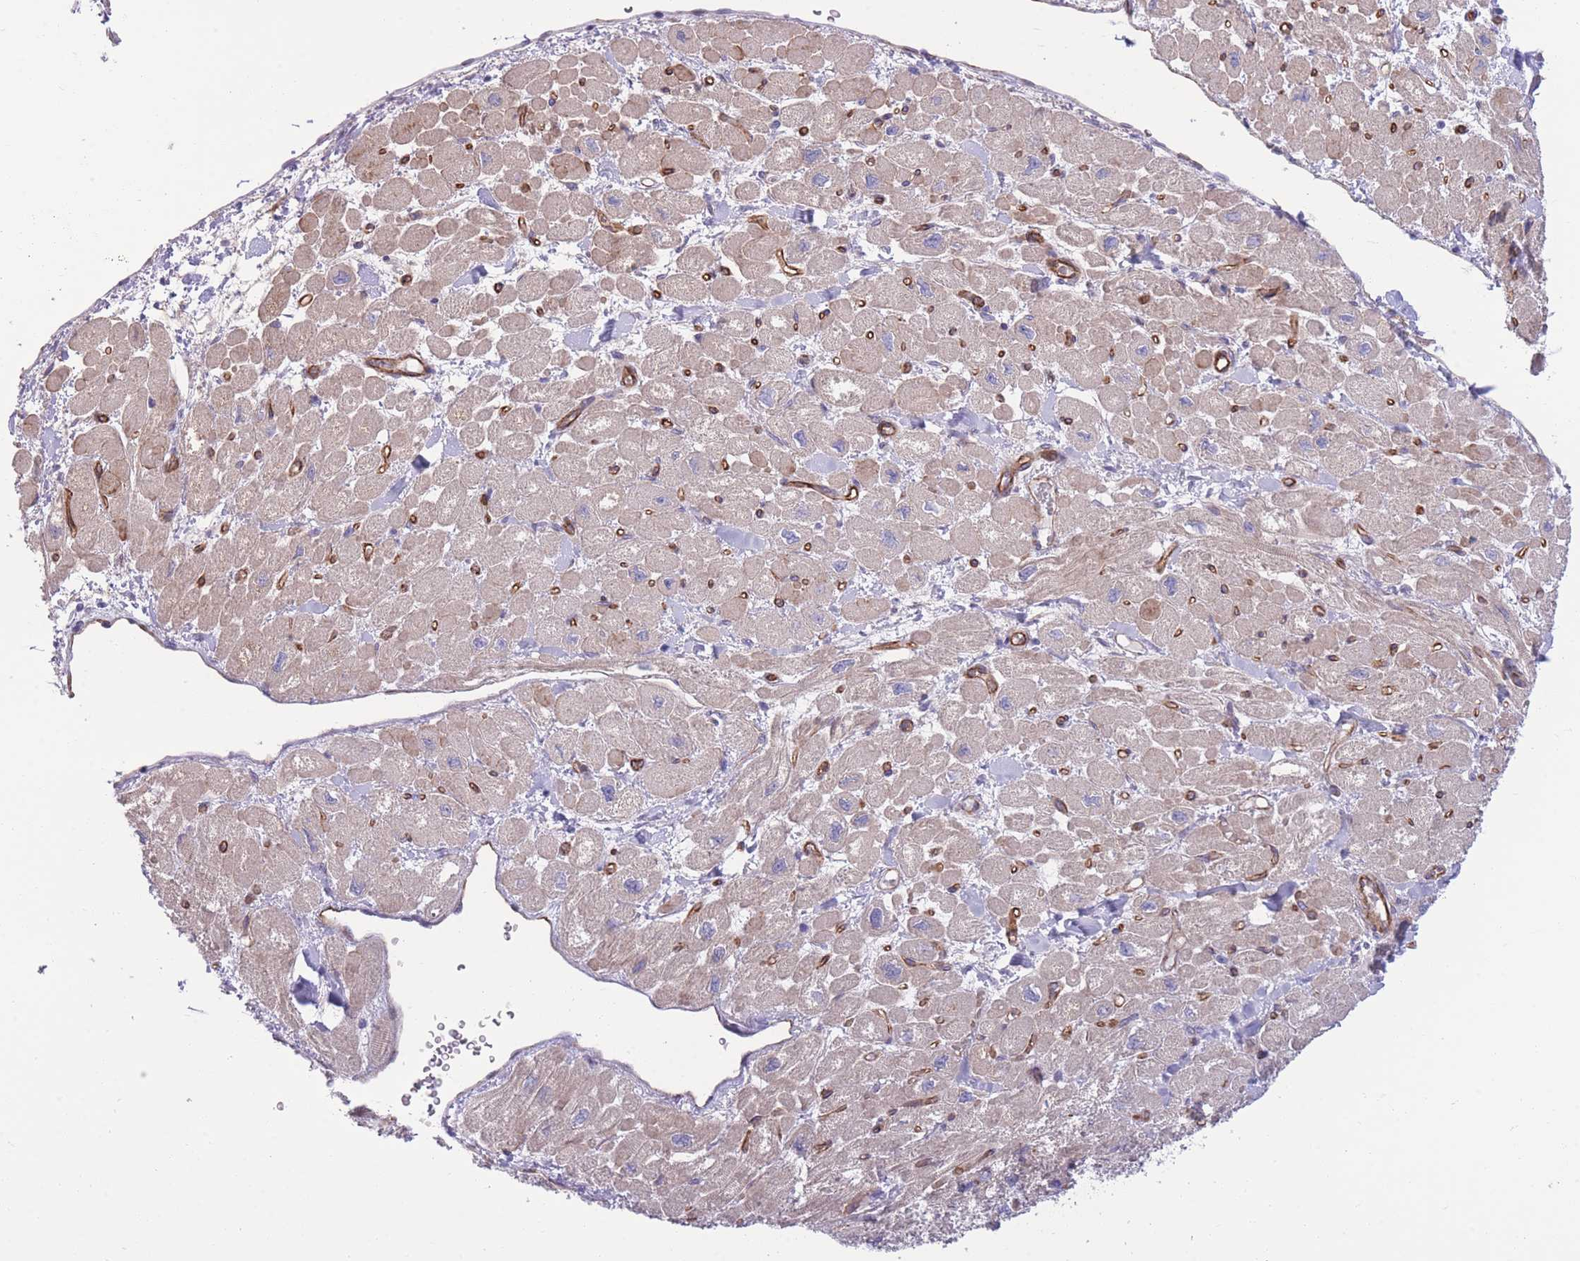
{"staining": {"intensity": "weak", "quantity": "25%-75%", "location": "cytoplasmic/membranous"}, "tissue": "heart muscle", "cell_type": "Cardiomyocytes", "image_type": "normal", "snomed": [{"axis": "morphology", "description": "Normal tissue, NOS"}, {"axis": "topography", "description": "Heart"}], "caption": "Protein expression by immunohistochemistry demonstrates weak cytoplasmic/membranous positivity in about 25%-75% of cardiomyocytes in benign heart muscle. The protein is stained brown, and the nuclei are stained in blue (DAB (3,3'-diaminobenzidine) IHC with brightfield microscopy, high magnification).", "gene": "RGS11", "patient": {"sex": "male", "age": 65}}